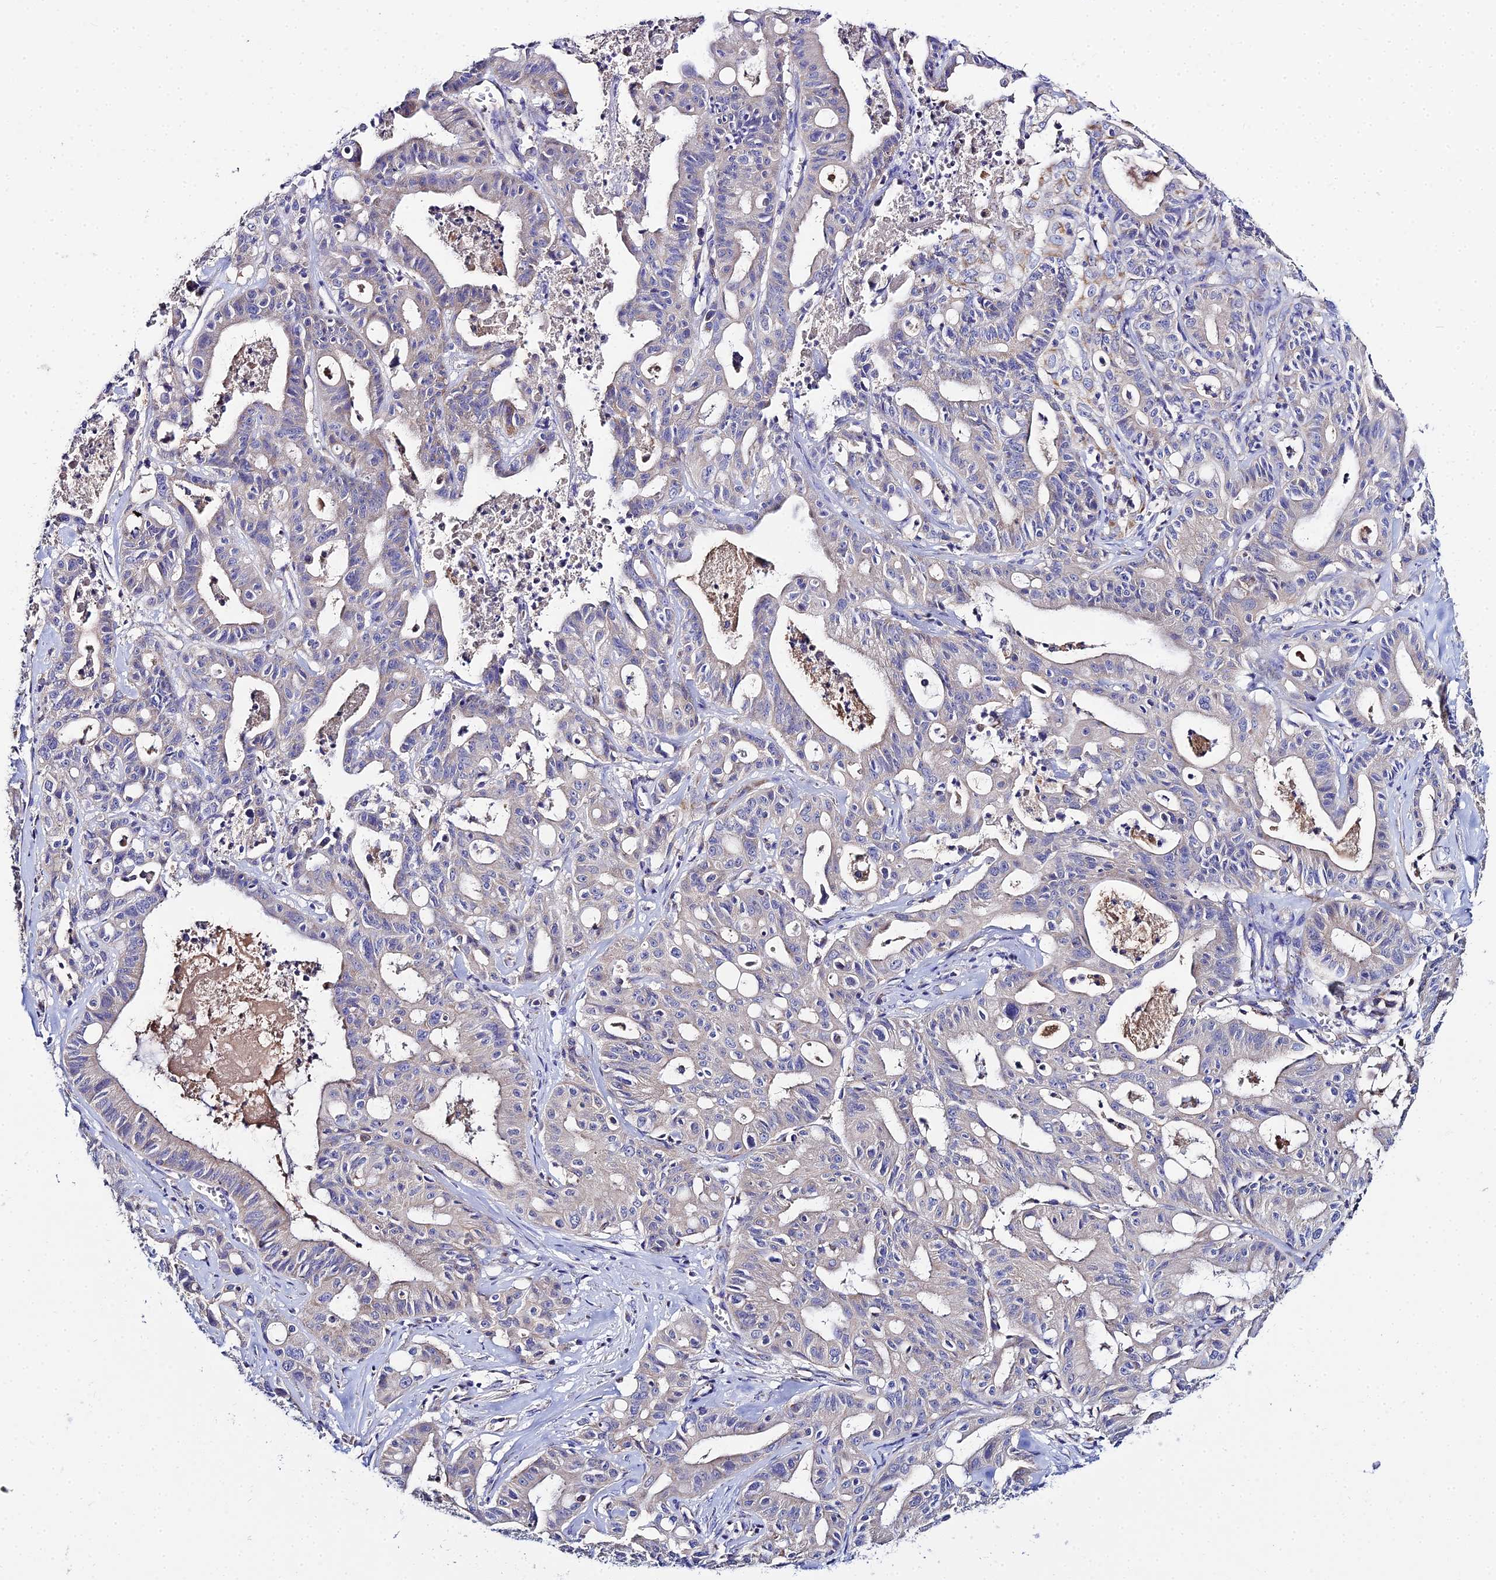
{"staining": {"intensity": "negative", "quantity": "none", "location": "none"}, "tissue": "ovarian cancer", "cell_type": "Tumor cells", "image_type": "cancer", "snomed": [{"axis": "morphology", "description": "Cystadenocarcinoma, mucinous, NOS"}, {"axis": "topography", "description": "Ovary"}], "caption": "This is a micrograph of immunohistochemistry (IHC) staining of ovarian cancer (mucinous cystadenocarcinoma), which shows no expression in tumor cells.", "gene": "TYW5", "patient": {"sex": "female", "age": 70}}